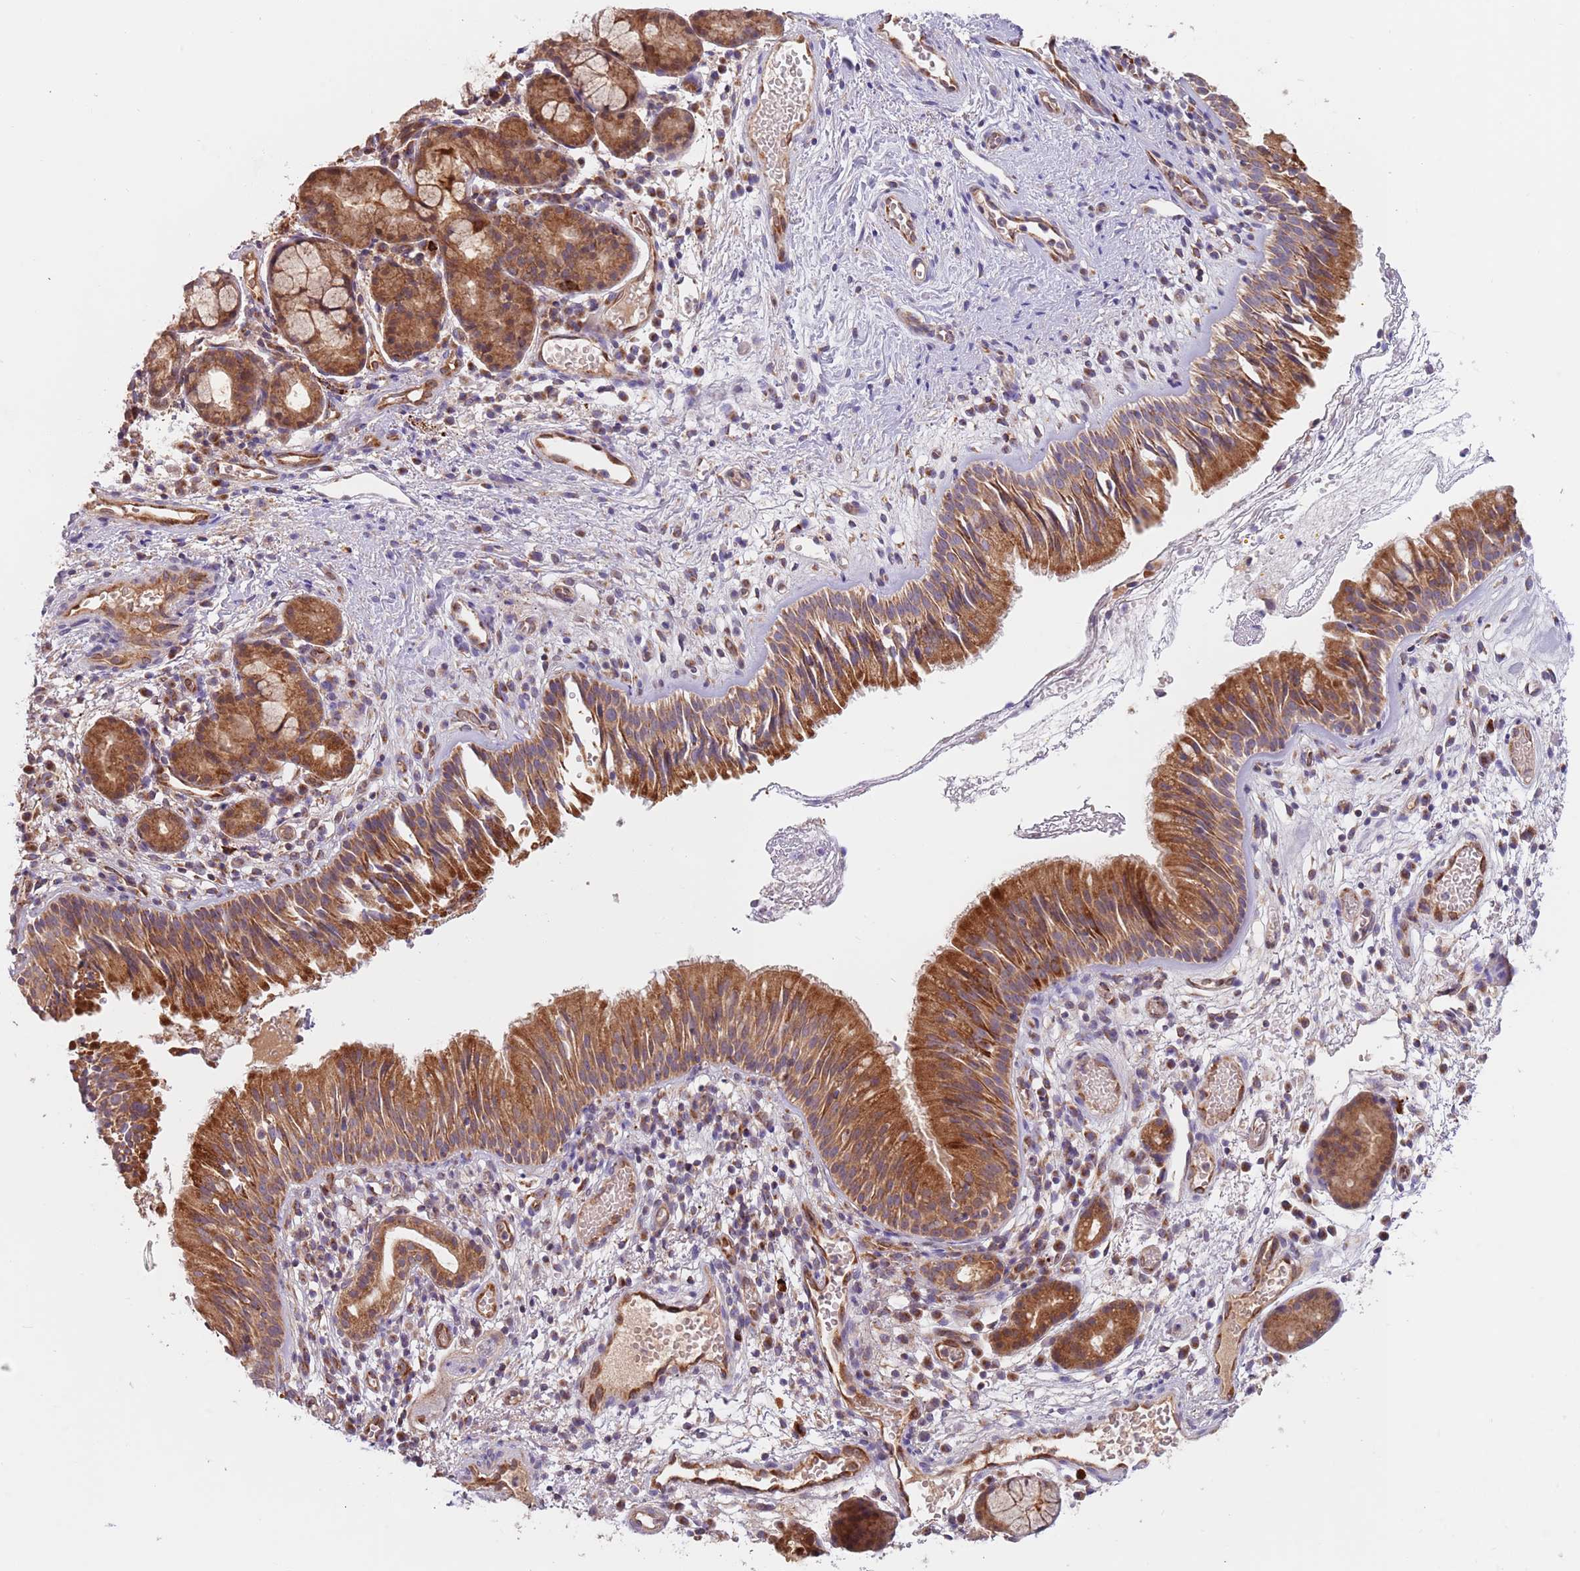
{"staining": {"intensity": "strong", "quantity": ">75%", "location": "cytoplasmic/membranous"}, "tissue": "nasopharynx", "cell_type": "Respiratory epithelial cells", "image_type": "normal", "snomed": [{"axis": "morphology", "description": "Normal tissue, NOS"}, {"axis": "topography", "description": "Nasopharynx"}], "caption": "This histopathology image demonstrates IHC staining of unremarkable nasopharynx, with high strong cytoplasmic/membranous positivity in about >75% of respiratory epithelial cells.", "gene": "GUK1", "patient": {"sex": "male", "age": 65}}